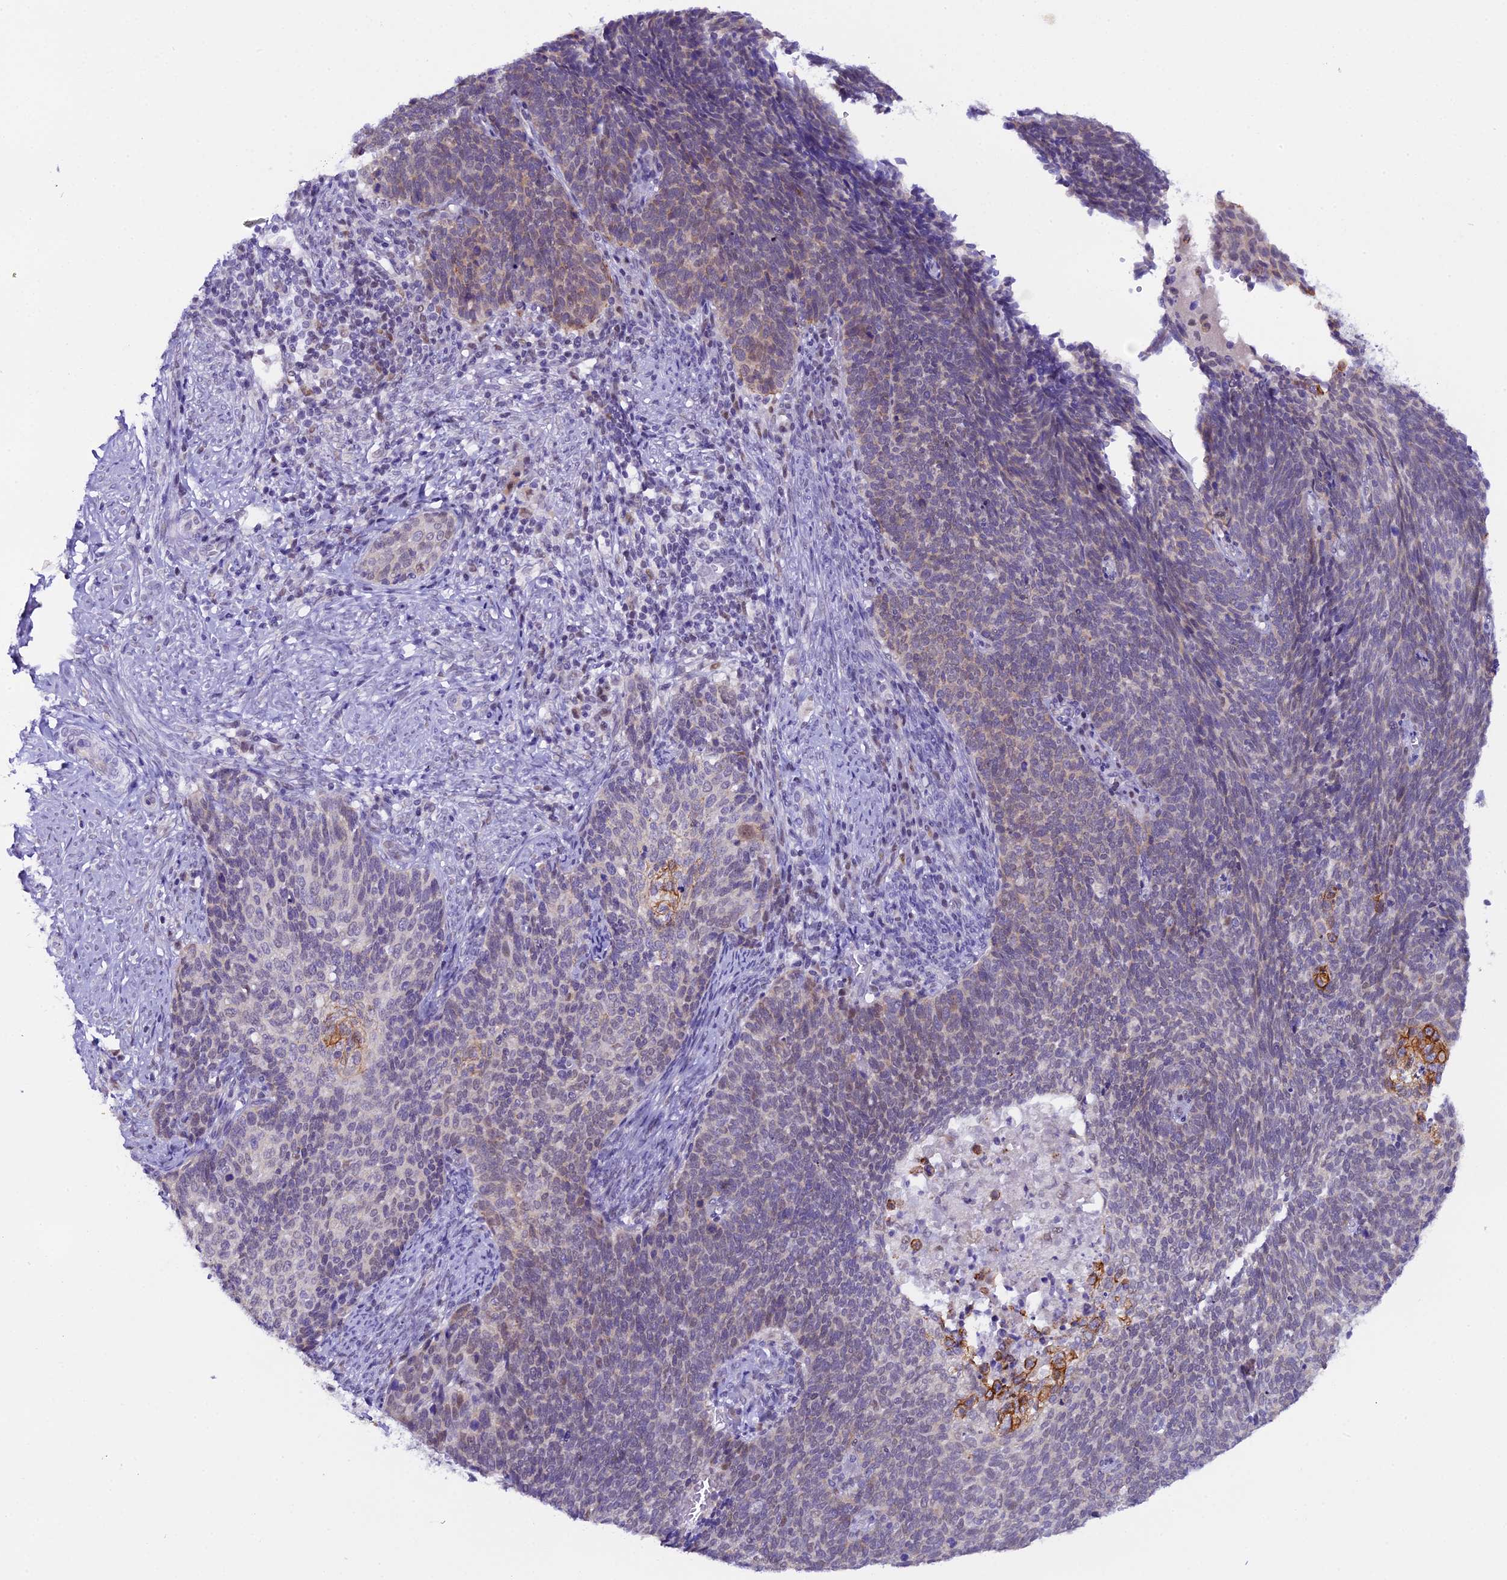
{"staining": {"intensity": "weak", "quantity": "<25%", "location": "cytoplasmic/membranous"}, "tissue": "cervical cancer", "cell_type": "Tumor cells", "image_type": "cancer", "snomed": [{"axis": "morphology", "description": "Squamous cell carcinoma, NOS"}, {"axis": "topography", "description": "Cervix"}], "caption": "DAB (3,3'-diaminobenzidine) immunohistochemical staining of human cervical squamous cell carcinoma displays no significant expression in tumor cells.", "gene": "OSGEP", "patient": {"sex": "female", "age": 39}}